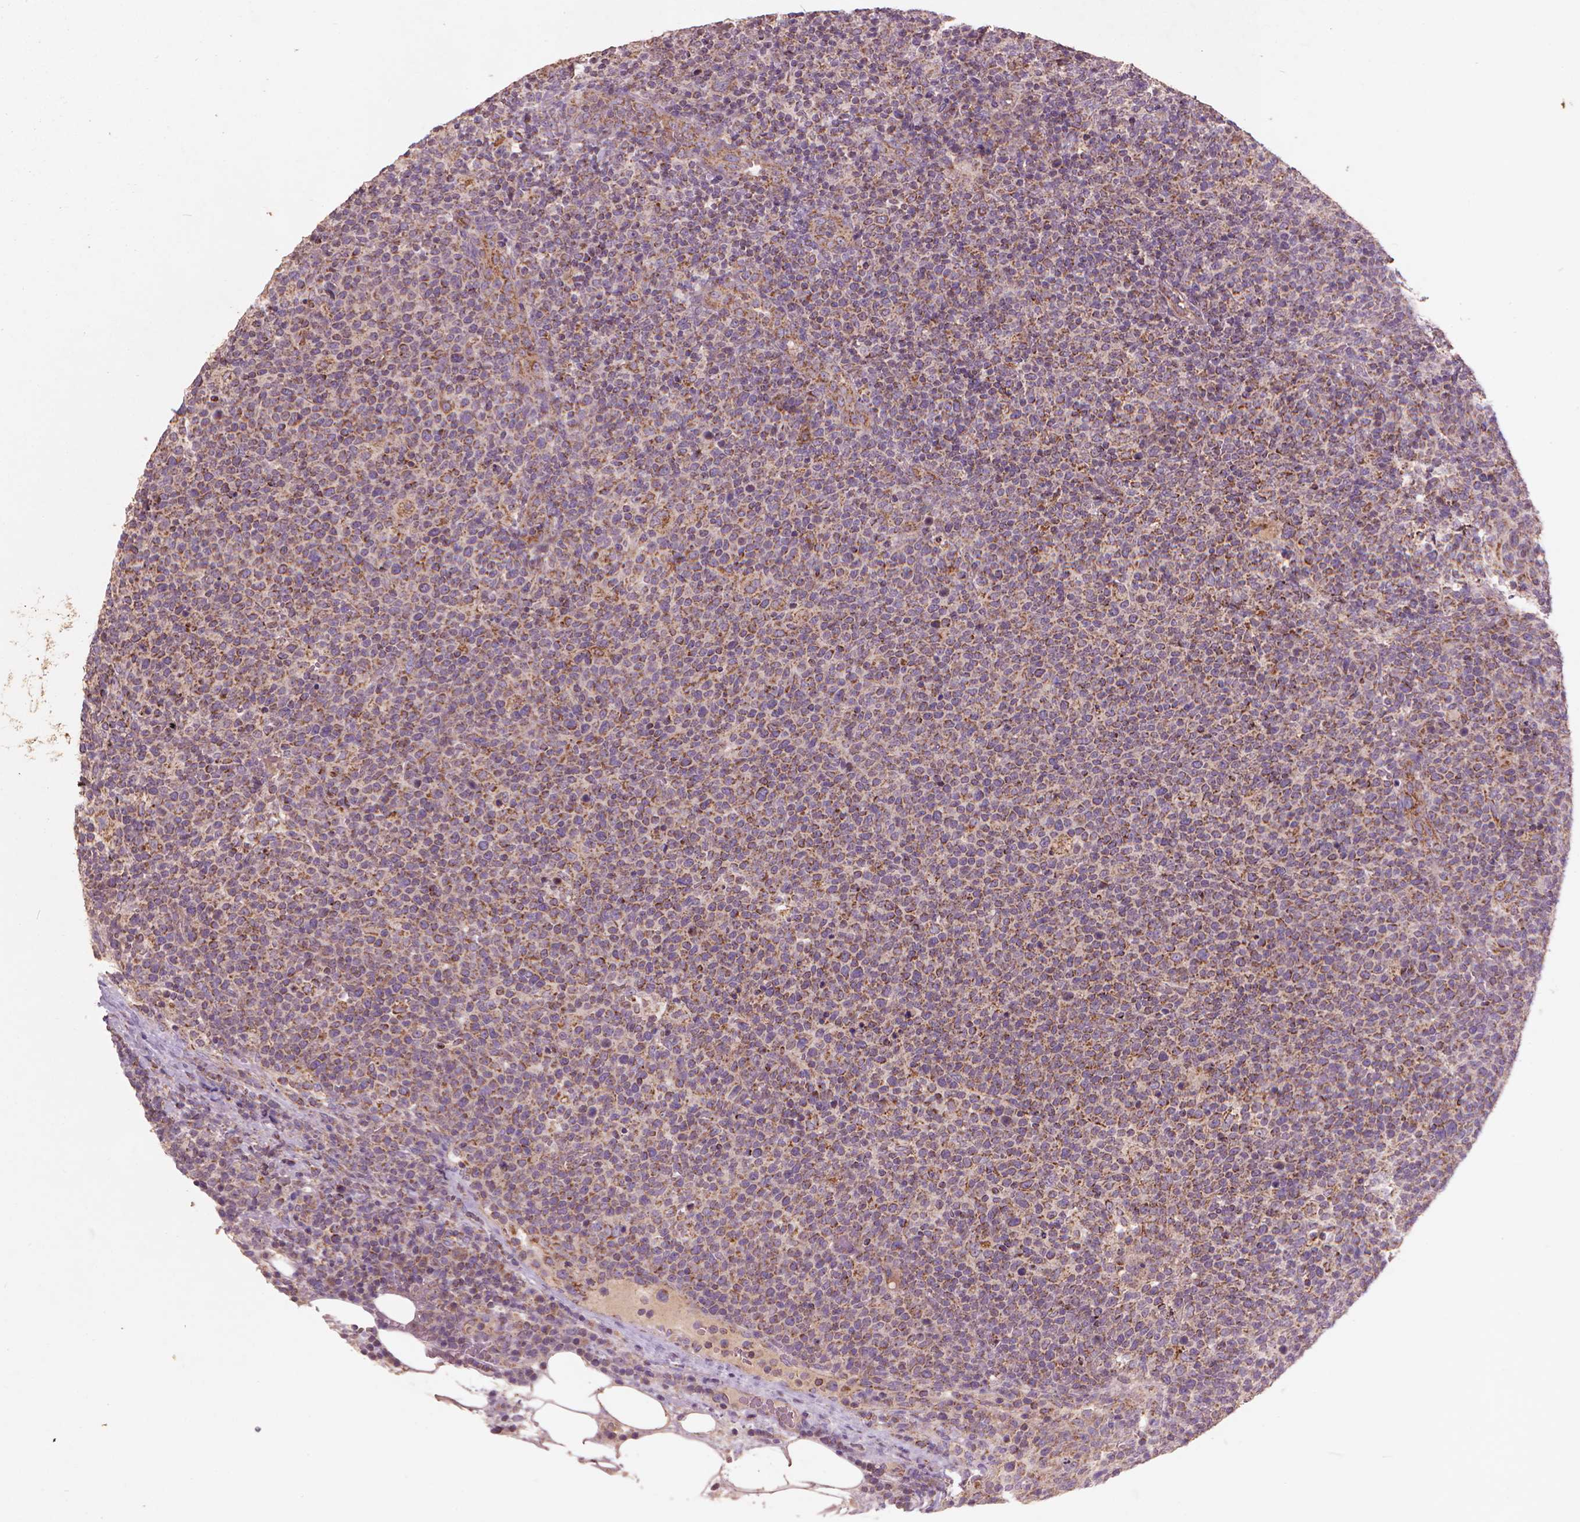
{"staining": {"intensity": "moderate", "quantity": "25%-75%", "location": "cytoplasmic/membranous"}, "tissue": "lymphoma", "cell_type": "Tumor cells", "image_type": "cancer", "snomed": [{"axis": "morphology", "description": "Malignant lymphoma, non-Hodgkin's type, High grade"}, {"axis": "topography", "description": "Lymph node"}], "caption": "Immunohistochemistry (DAB (3,3'-diaminobenzidine)) staining of human high-grade malignant lymphoma, non-Hodgkin's type displays moderate cytoplasmic/membranous protein positivity in about 25%-75% of tumor cells.", "gene": "NLRX1", "patient": {"sex": "male", "age": 61}}